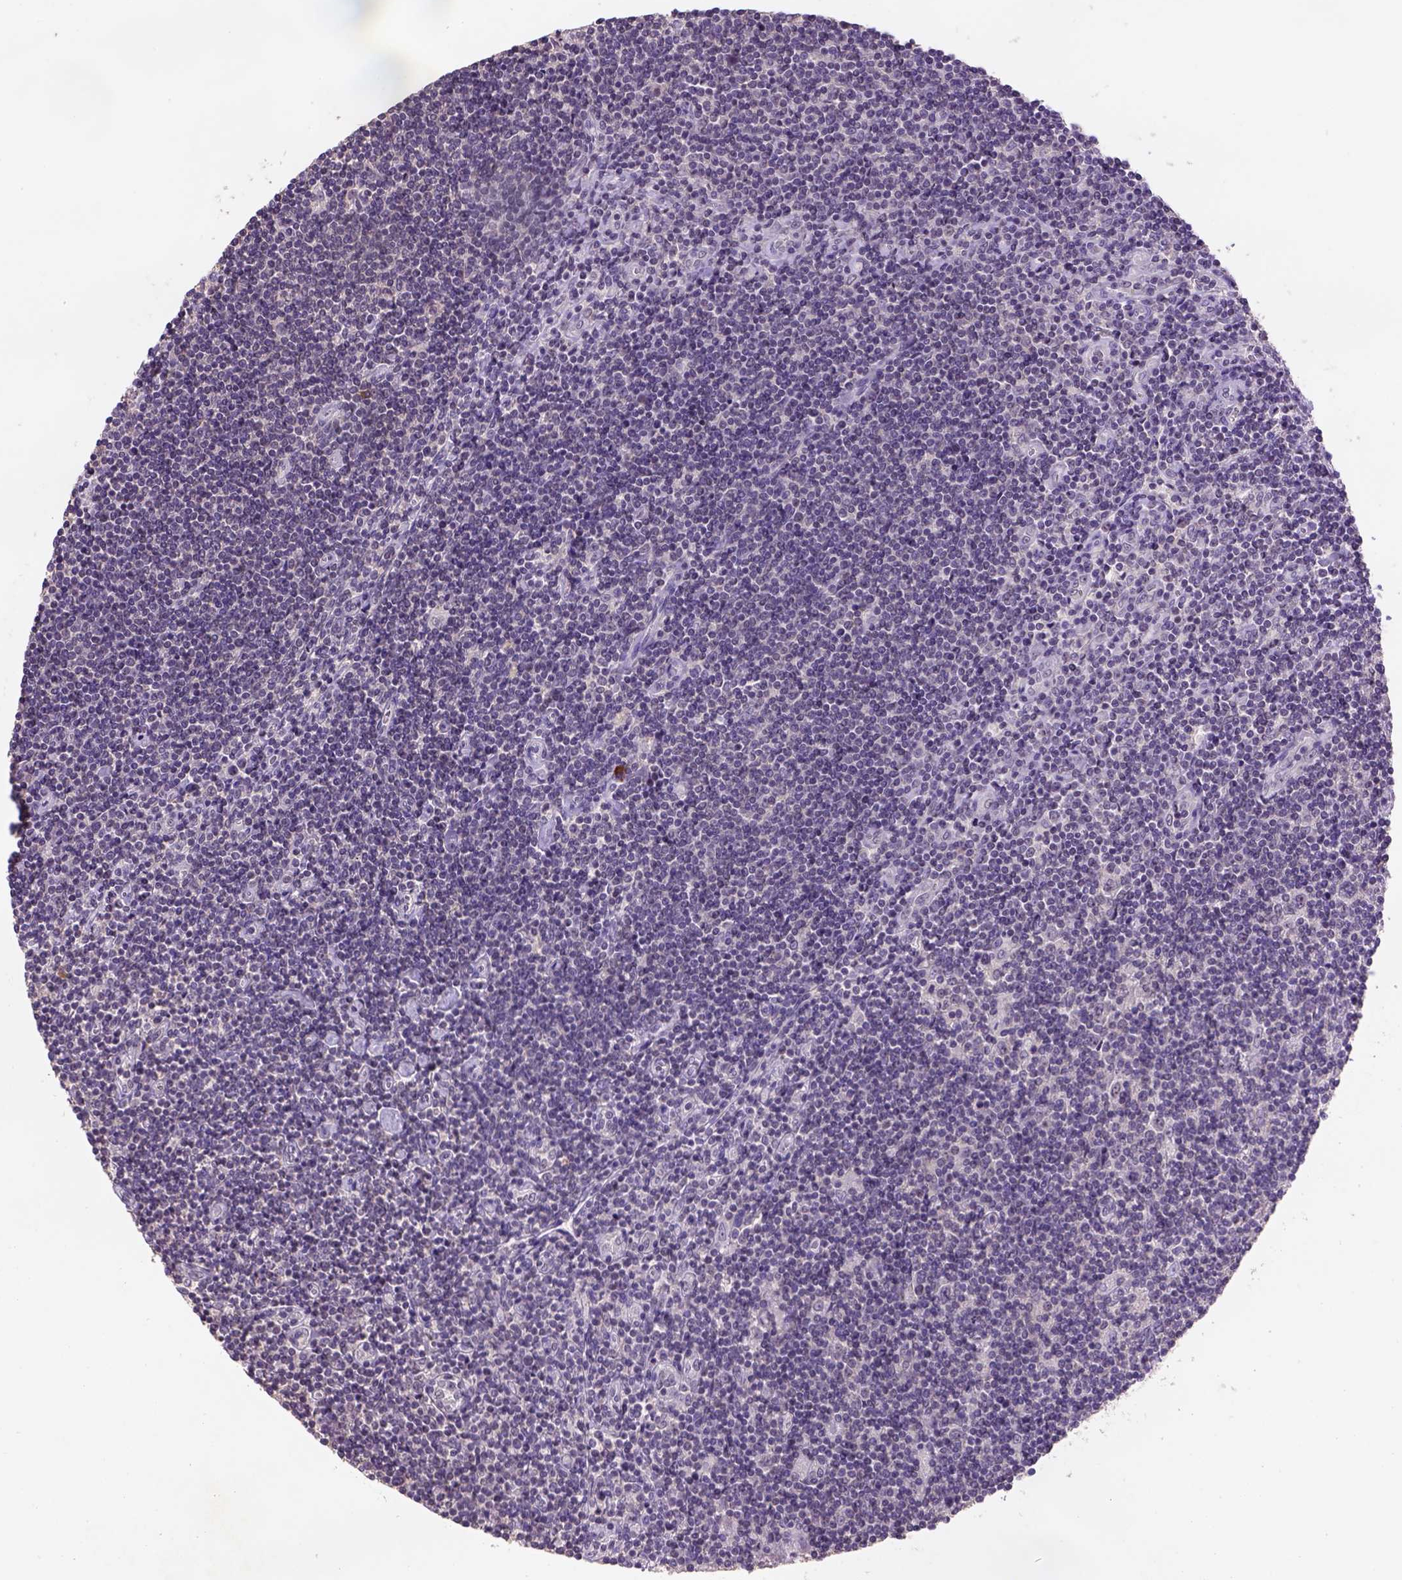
{"staining": {"intensity": "weak", "quantity": "25%-75%", "location": "nuclear"}, "tissue": "lymphoma", "cell_type": "Tumor cells", "image_type": "cancer", "snomed": [{"axis": "morphology", "description": "Hodgkin's disease, NOS"}, {"axis": "topography", "description": "Lymph node"}], "caption": "A low amount of weak nuclear staining is identified in approximately 25%-75% of tumor cells in Hodgkin's disease tissue. The protein of interest is shown in brown color, while the nuclei are stained blue.", "gene": "SCML4", "patient": {"sex": "male", "age": 40}}